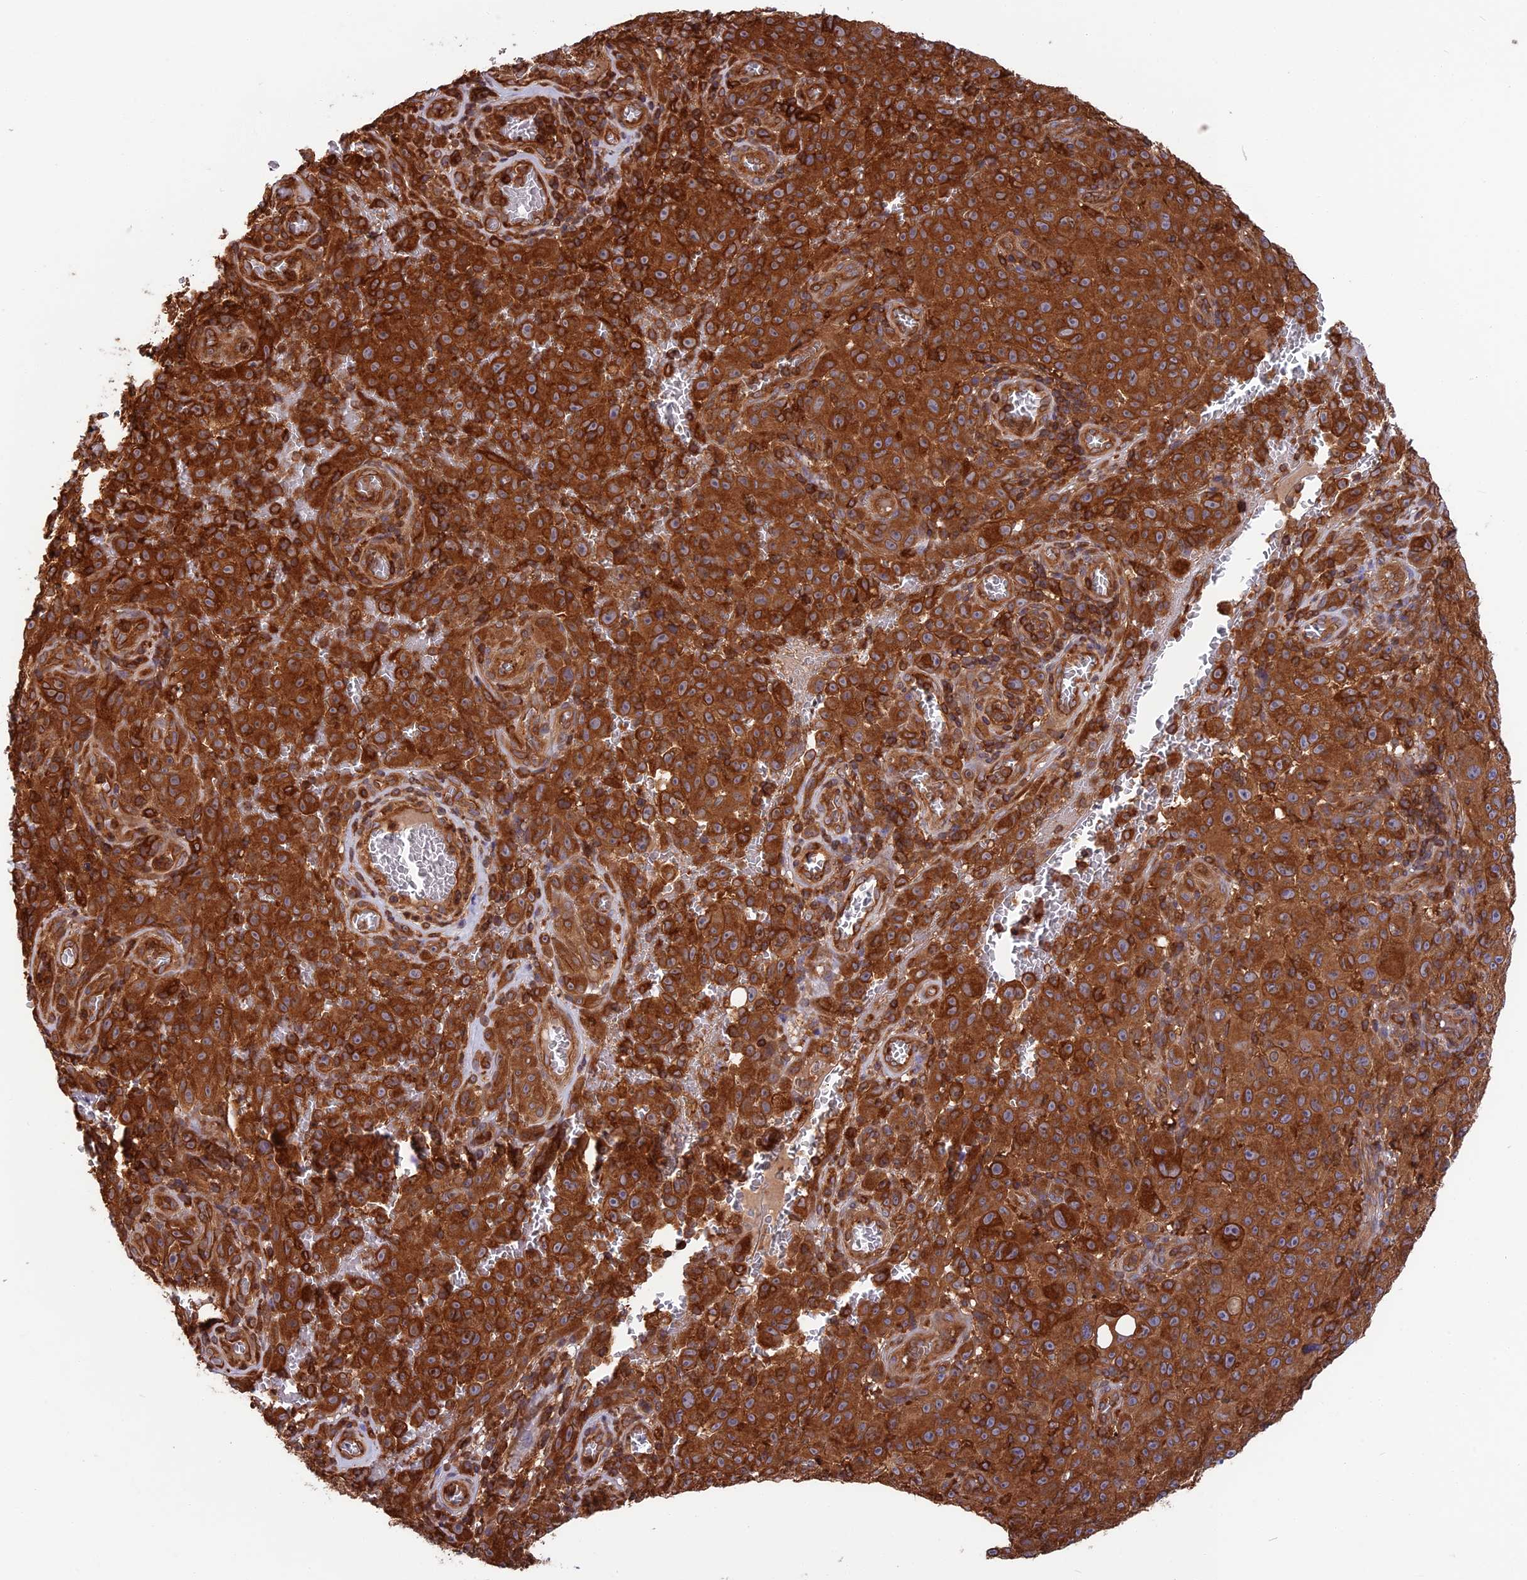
{"staining": {"intensity": "strong", "quantity": ">75%", "location": "cytoplasmic/membranous"}, "tissue": "melanoma", "cell_type": "Tumor cells", "image_type": "cancer", "snomed": [{"axis": "morphology", "description": "Malignant melanoma, NOS"}, {"axis": "topography", "description": "Skin"}], "caption": "Immunohistochemical staining of malignant melanoma shows high levels of strong cytoplasmic/membranous staining in approximately >75% of tumor cells.", "gene": "WDR1", "patient": {"sex": "female", "age": 82}}